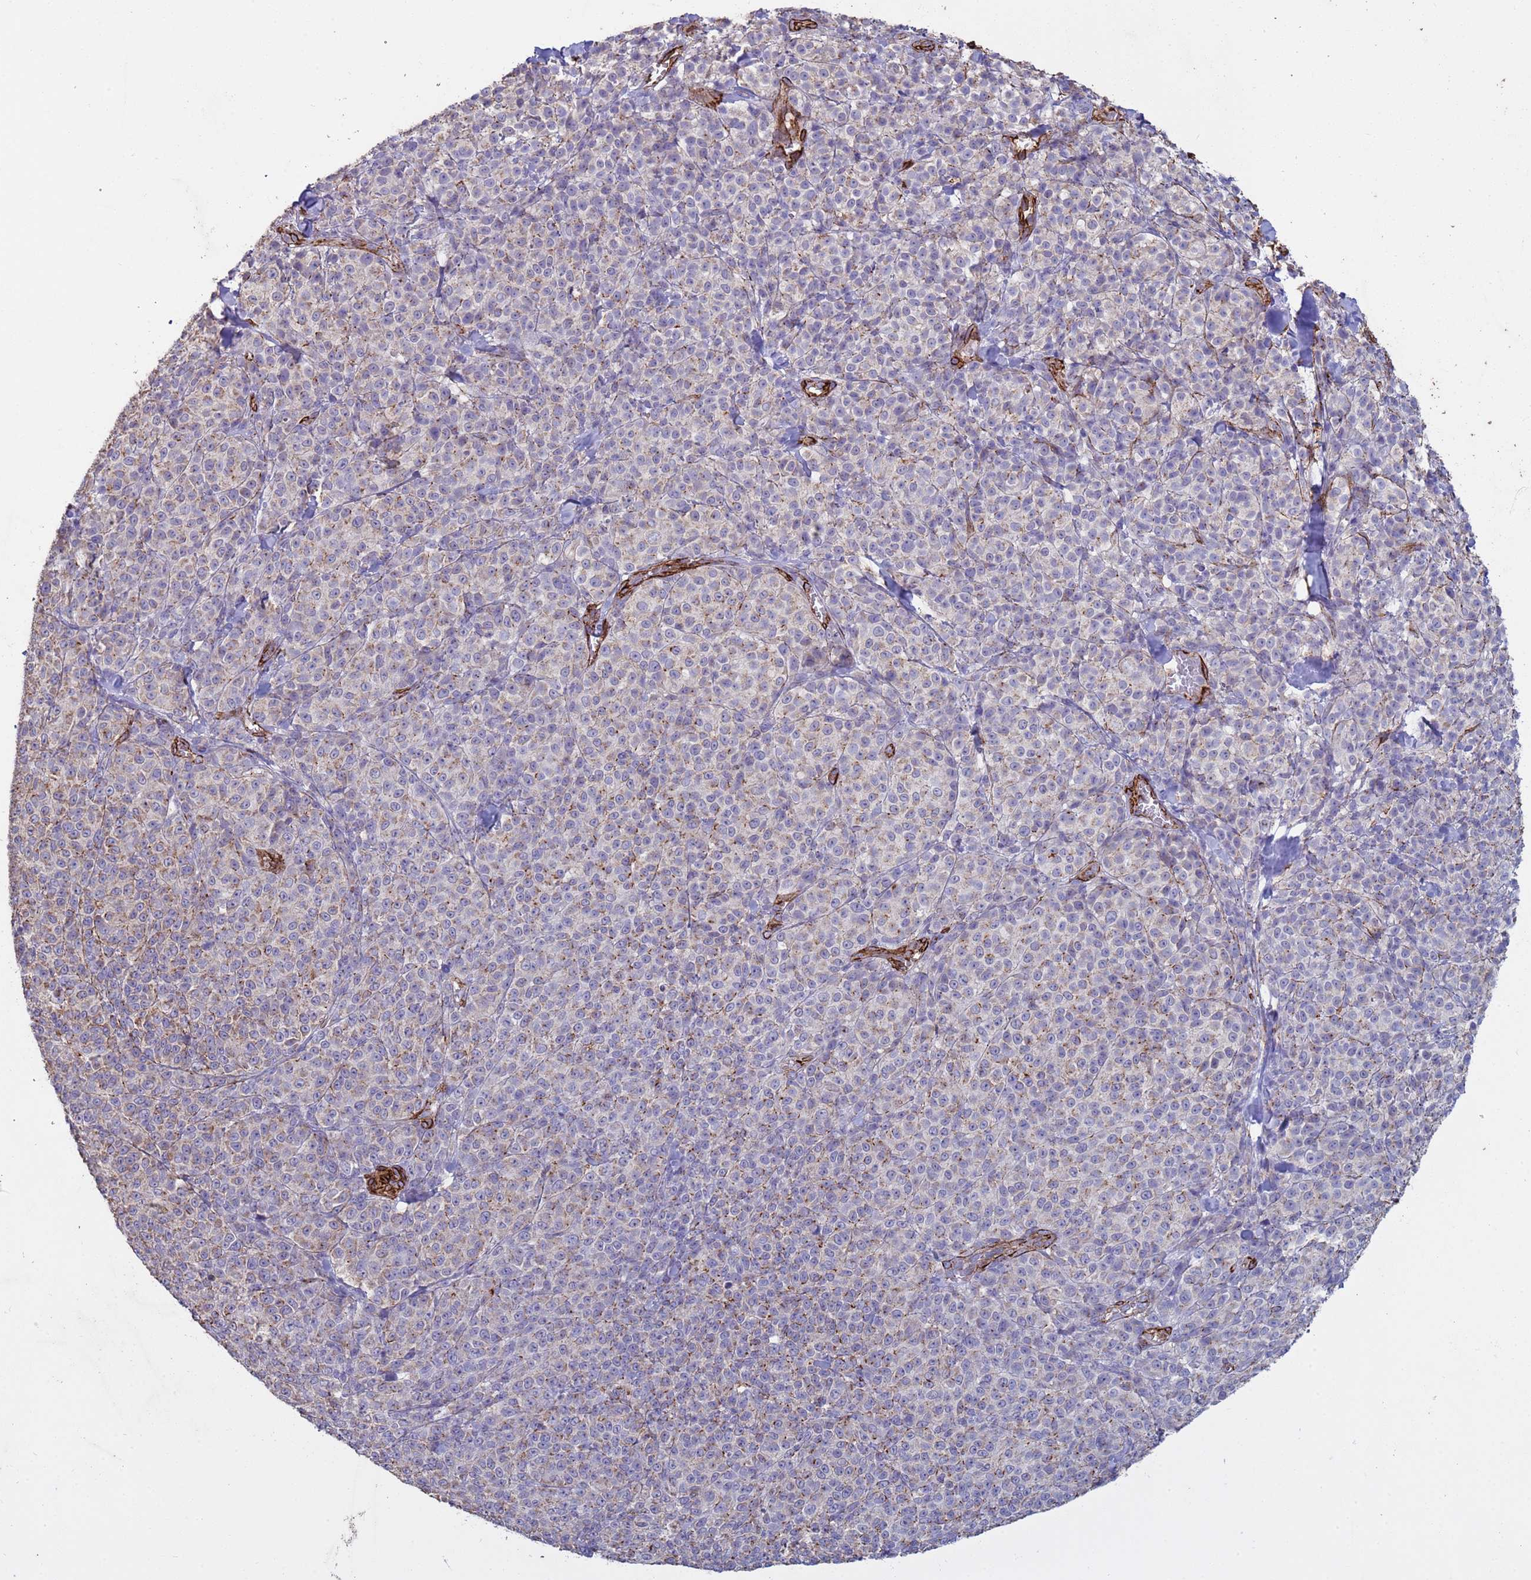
{"staining": {"intensity": "weak", "quantity": "25%-75%", "location": "cytoplasmic/membranous"}, "tissue": "melanoma", "cell_type": "Tumor cells", "image_type": "cancer", "snomed": [{"axis": "morphology", "description": "Normal tissue, NOS"}, {"axis": "morphology", "description": "Malignant melanoma, NOS"}, {"axis": "topography", "description": "Skin"}], "caption": "Protein expression analysis of human melanoma reveals weak cytoplasmic/membranous staining in about 25%-75% of tumor cells. (DAB IHC with brightfield microscopy, high magnification).", "gene": "GASK1A", "patient": {"sex": "female", "age": 34}}